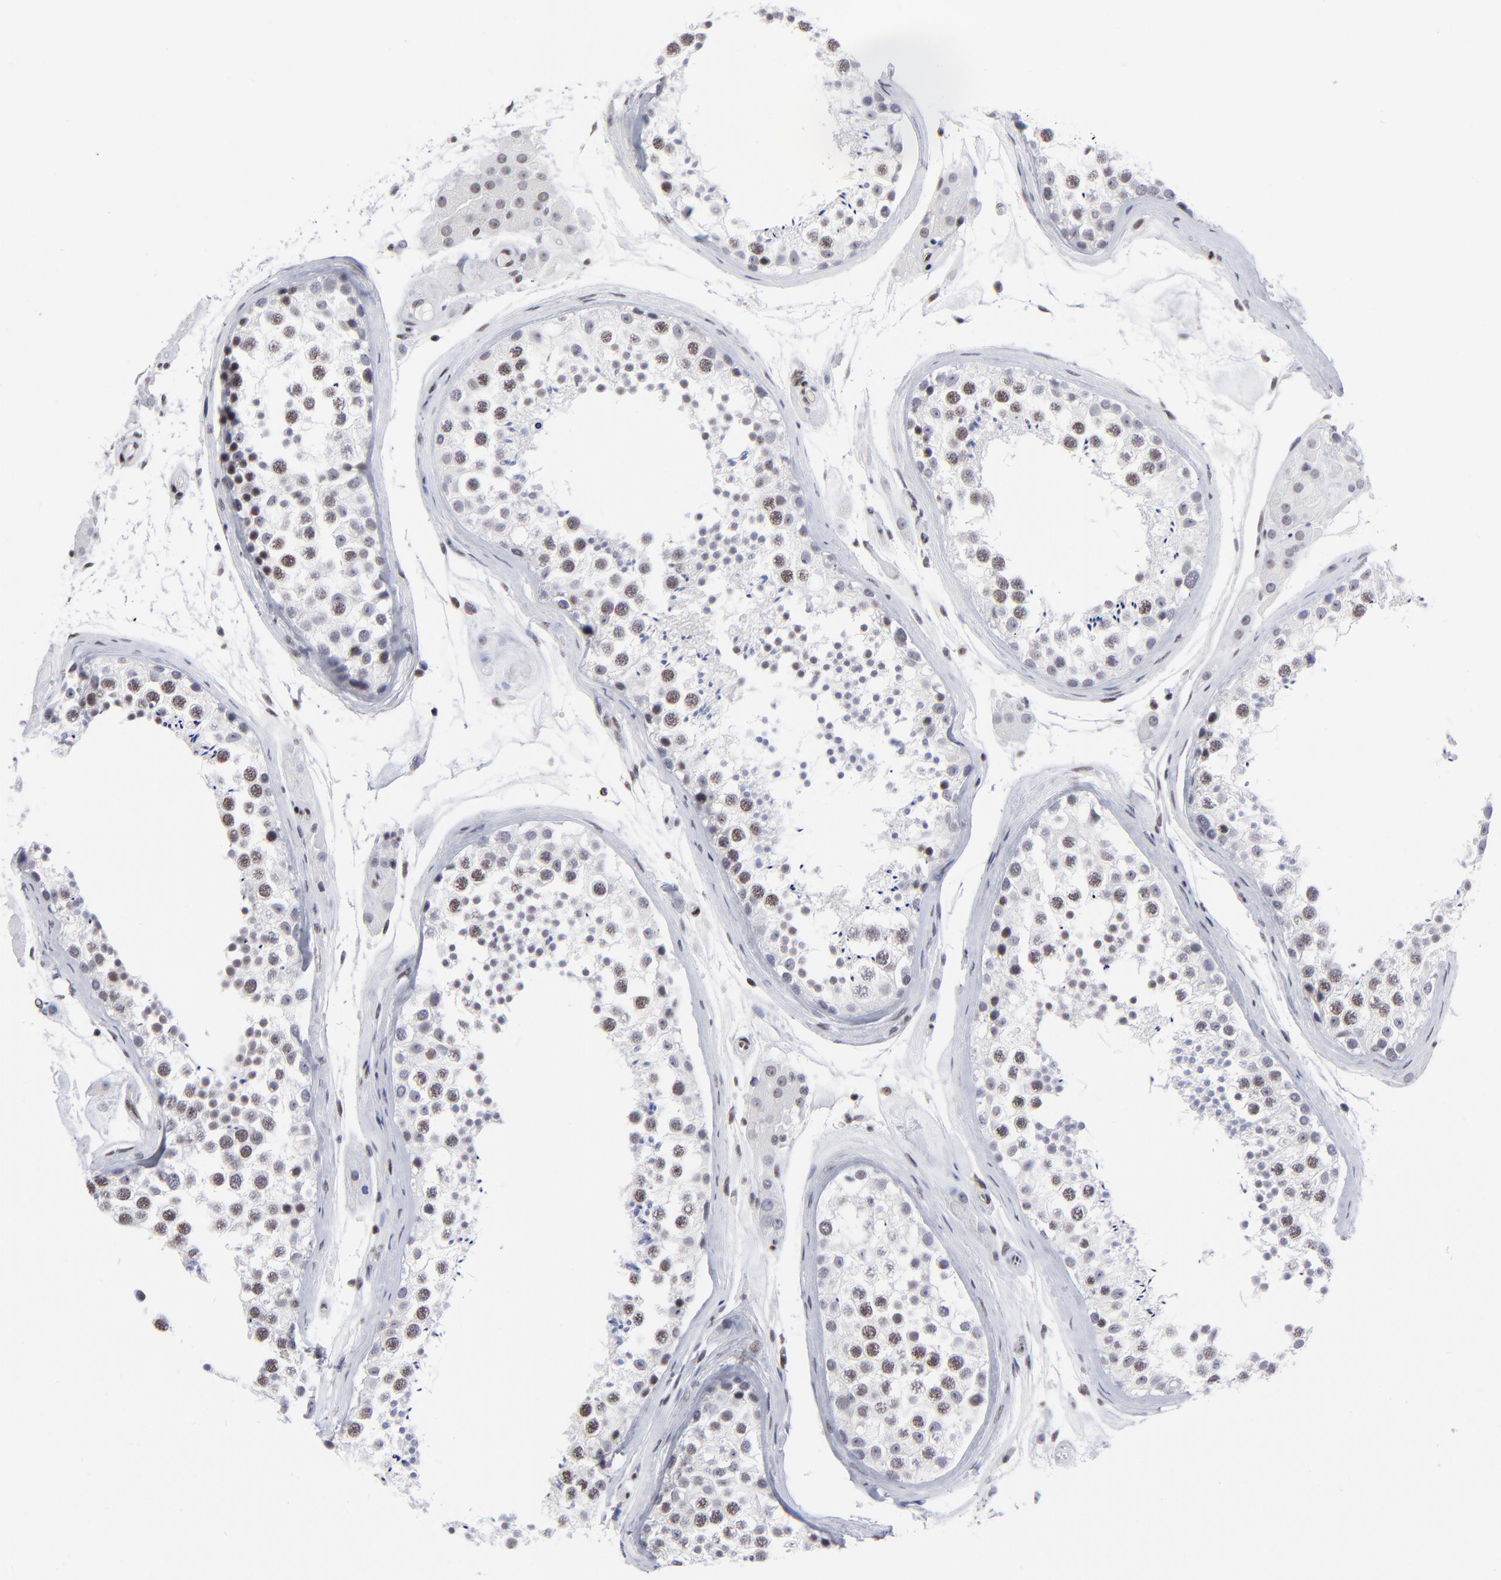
{"staining": {"intensity": "weak", "quantity": "25%-75%", "location": "nuclear"}, "tissue": "testis", "cell_type": "Cells in seminiferous ducts", "image_type": "normal", "snomed": [{"axis": "morphology", "description": "Normal tissue, NOS"}, {"axis": "topography", "description": "Testis"}], "caption": "An immunohistochemistry histopathology image of benign tissue is shown. Protein staining in brown shows weak nuclear positivity in testis within cells in seminiferous ducts.", "gene": "SP2", "patient": {"sex": "male", "age": 46}}